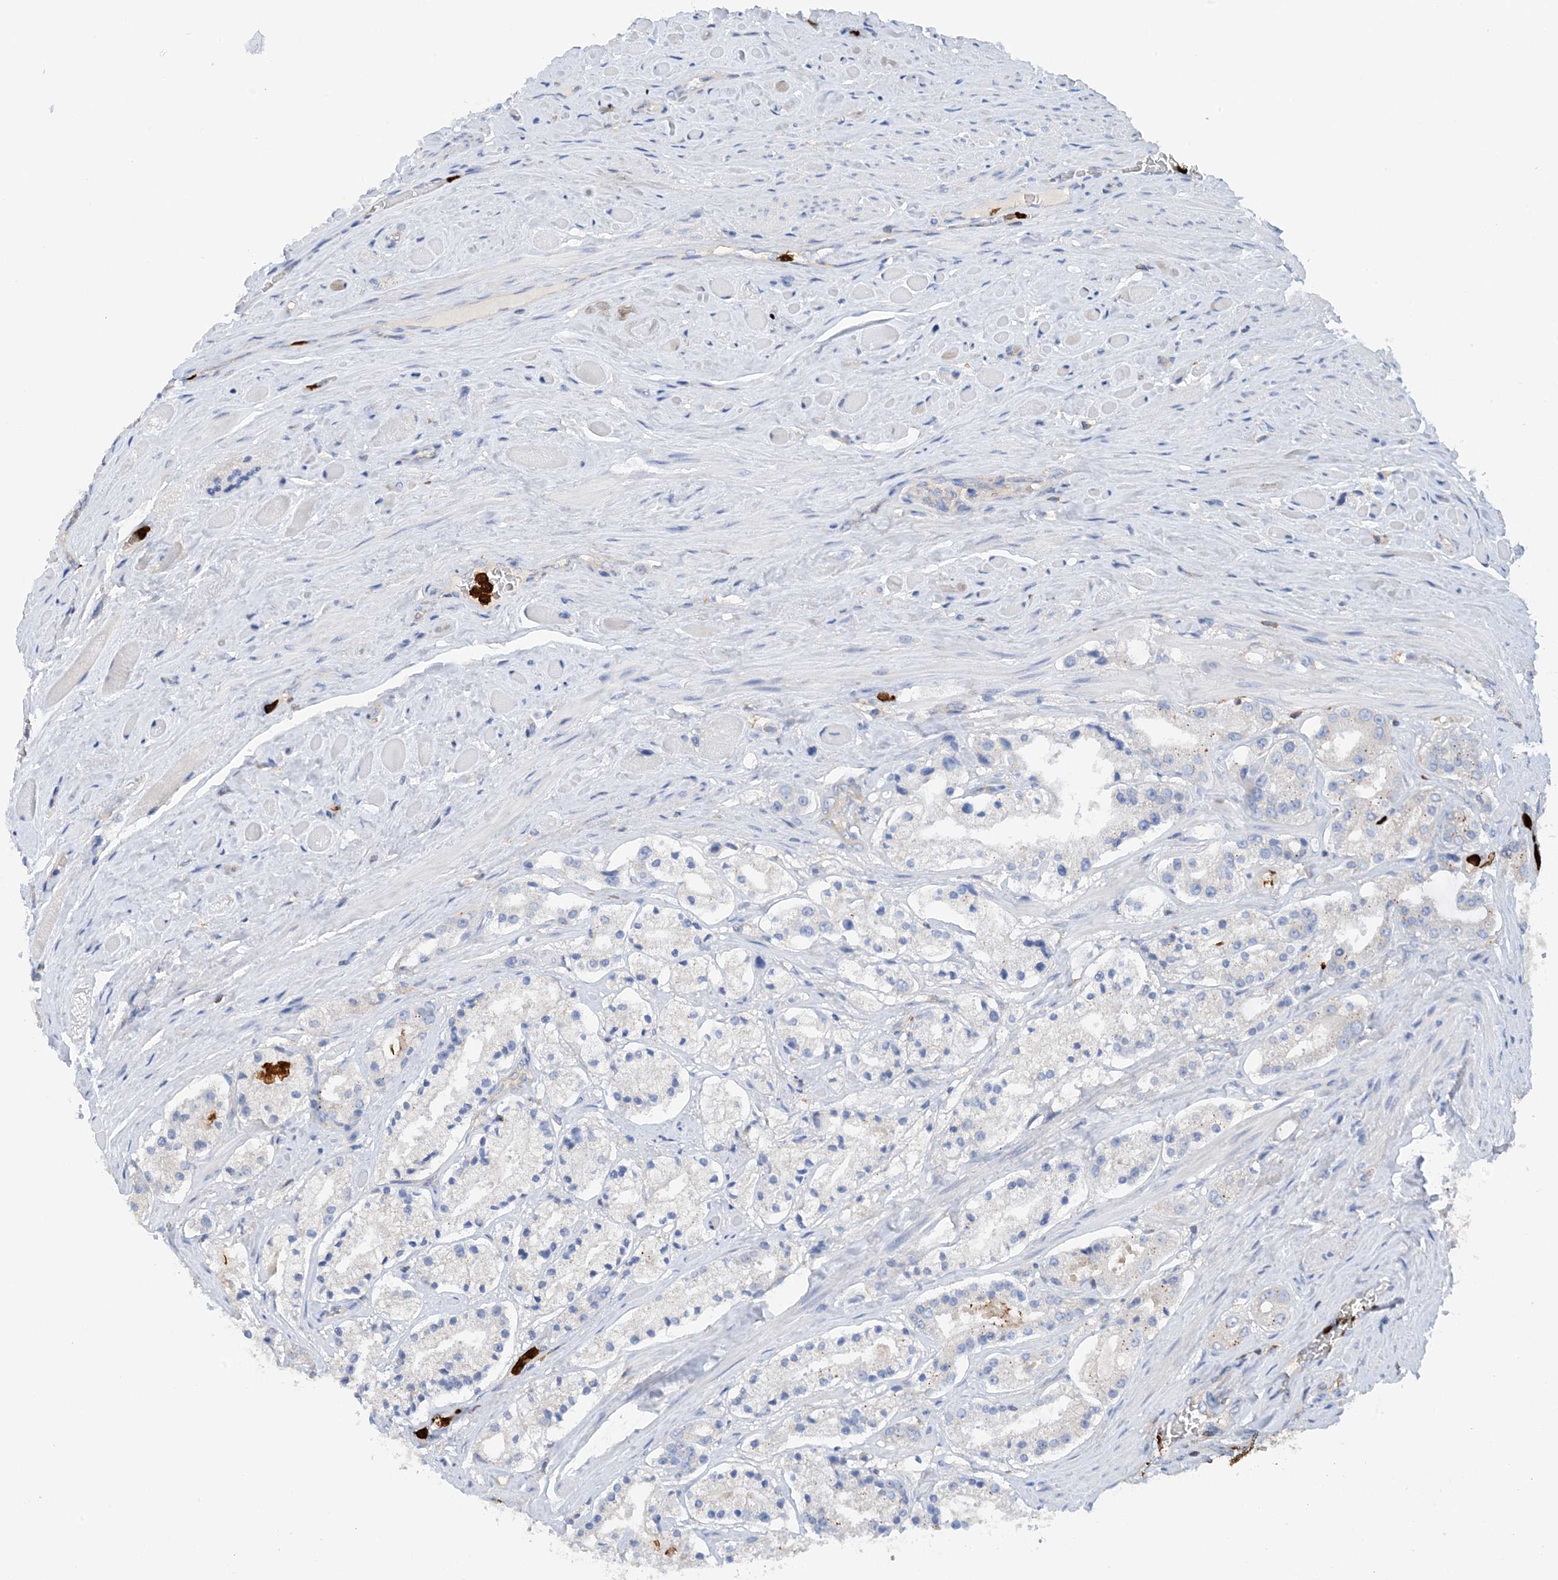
{"staining": {"intensity": "negative", "quantity": "none", "location": "none"}, "tissue": "prostate cancer", "cell_type": "Tumor cells", "image_type": "cancer", "snomed": [{"axis": "morphology", "description": "Adenocarcinoma, High grade"}, {"axis": "topography", "description": "Prostate"}], "caption": "An immunohistochemistry (IHC) photomicrograph of prostate high-grade adenocarcinoma is shown. There is no staining in tumor cells of prostate high-grade adenocarcinoma. The staining is performed using DAB (3,3'-diaminobenzidine) brown chromogen with nuclei counter-stained in using hematoxylin.", "gene": "PHACTR2", "patient": {"sex": "male", "age": 64}}